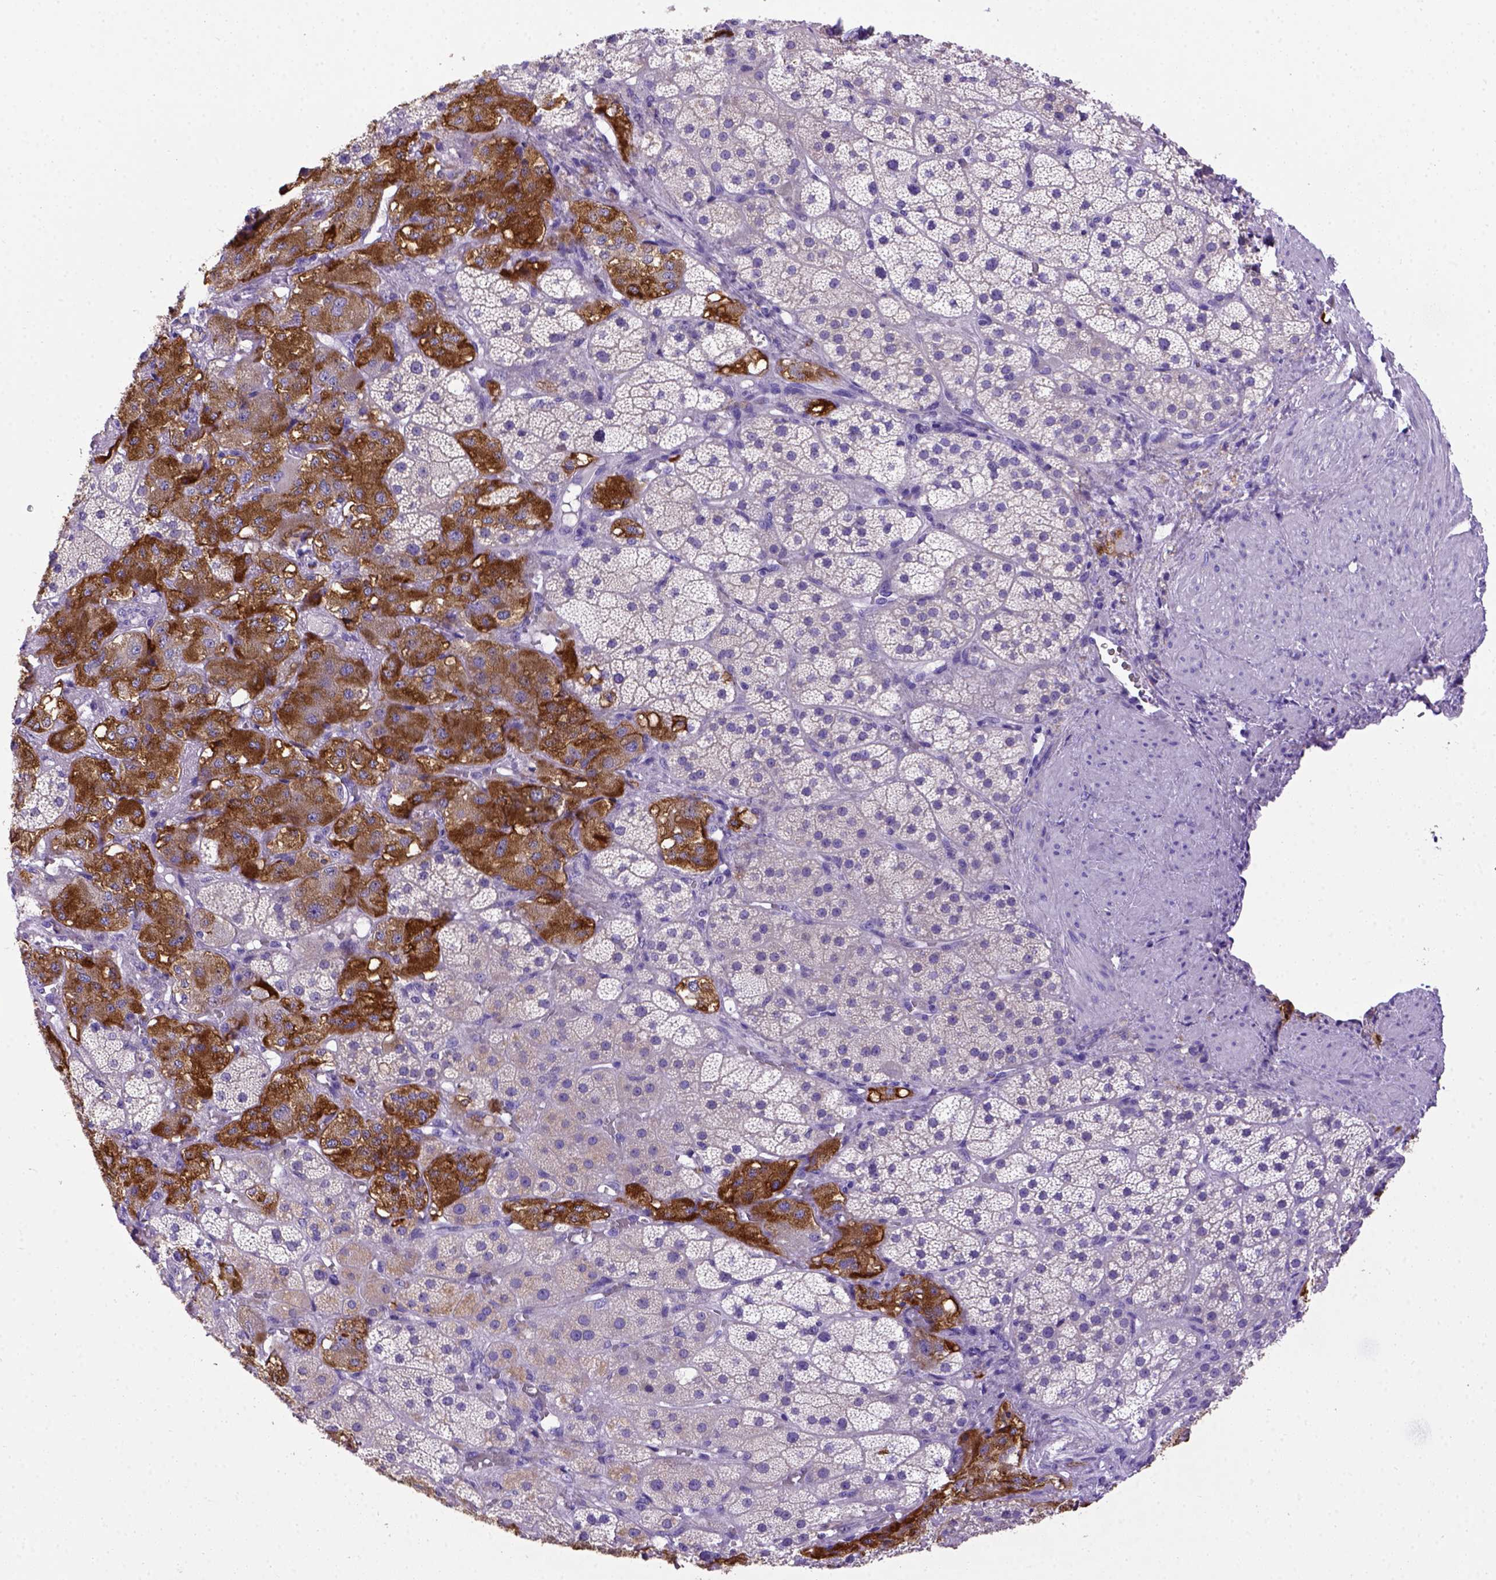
{"staining": {"intensity": "moderate", "quantity": "25%-75%", "location": "cytoplasmic/membranous"}, "tissue": "adrenal gland", "cell_type": "Glandular cells", "image_type": "normal", "snomed": [{"axis": "morphology", "description": "Normal tissue, NOS"}, {"axis": "topography", "description": "Adrenal gland"}], "caption": "High-magnification brightfield microscopy of benign adrenal gland stained with DAB (3,3'-diaminobenzidine) (brown) and counterstained with hematoxylin (blue). glandular cells exhibit moderate cytoplasmic/membranous expression is identified in approximately25%-75% of cells.", "gene": "PTGES", "patient": {"sex": "male", "age": 57}}